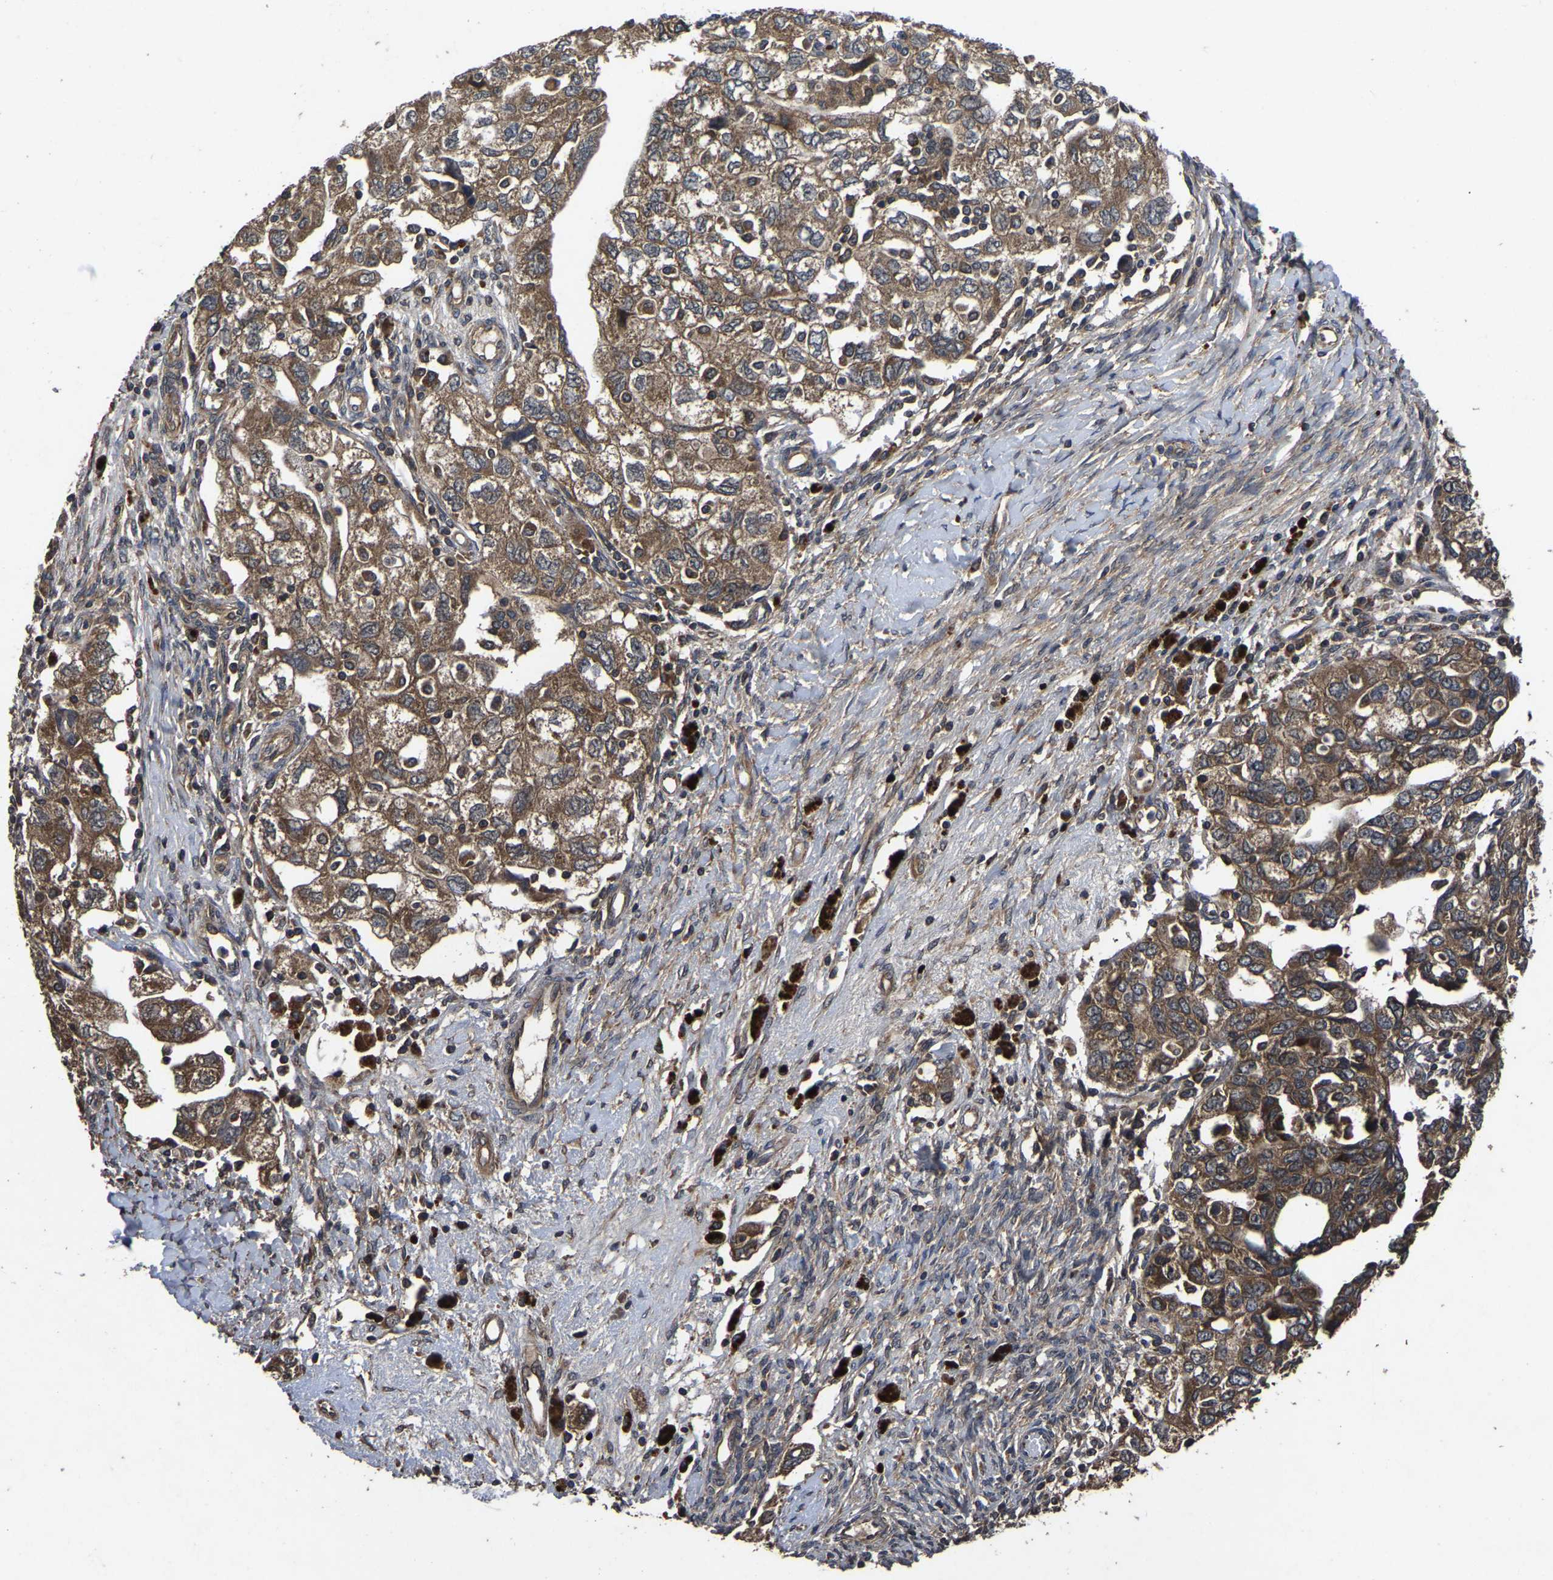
{"staining": {"intensity": "moderate", "quantity": ">75%", "location": "cytoplasmic/membranous"}, "tissue": "ovarian cancer", "cell_type": "Tumor cells", "image_type": "cancer", "snomed": [{"axis": "morphology", "description": "Carcinoma, NOS"}, {"axis": "morphology", "description": "Cystadenocarcinoma, serous, NOS"}, {"axis": "topography", "description": "Ovary"}], "caption": "Ovarian cancer stained with a protein marker shows moderate staining in tumor cells.", "gene": "CRYZL1", "patient": {"sex": "female", "age": 69}}